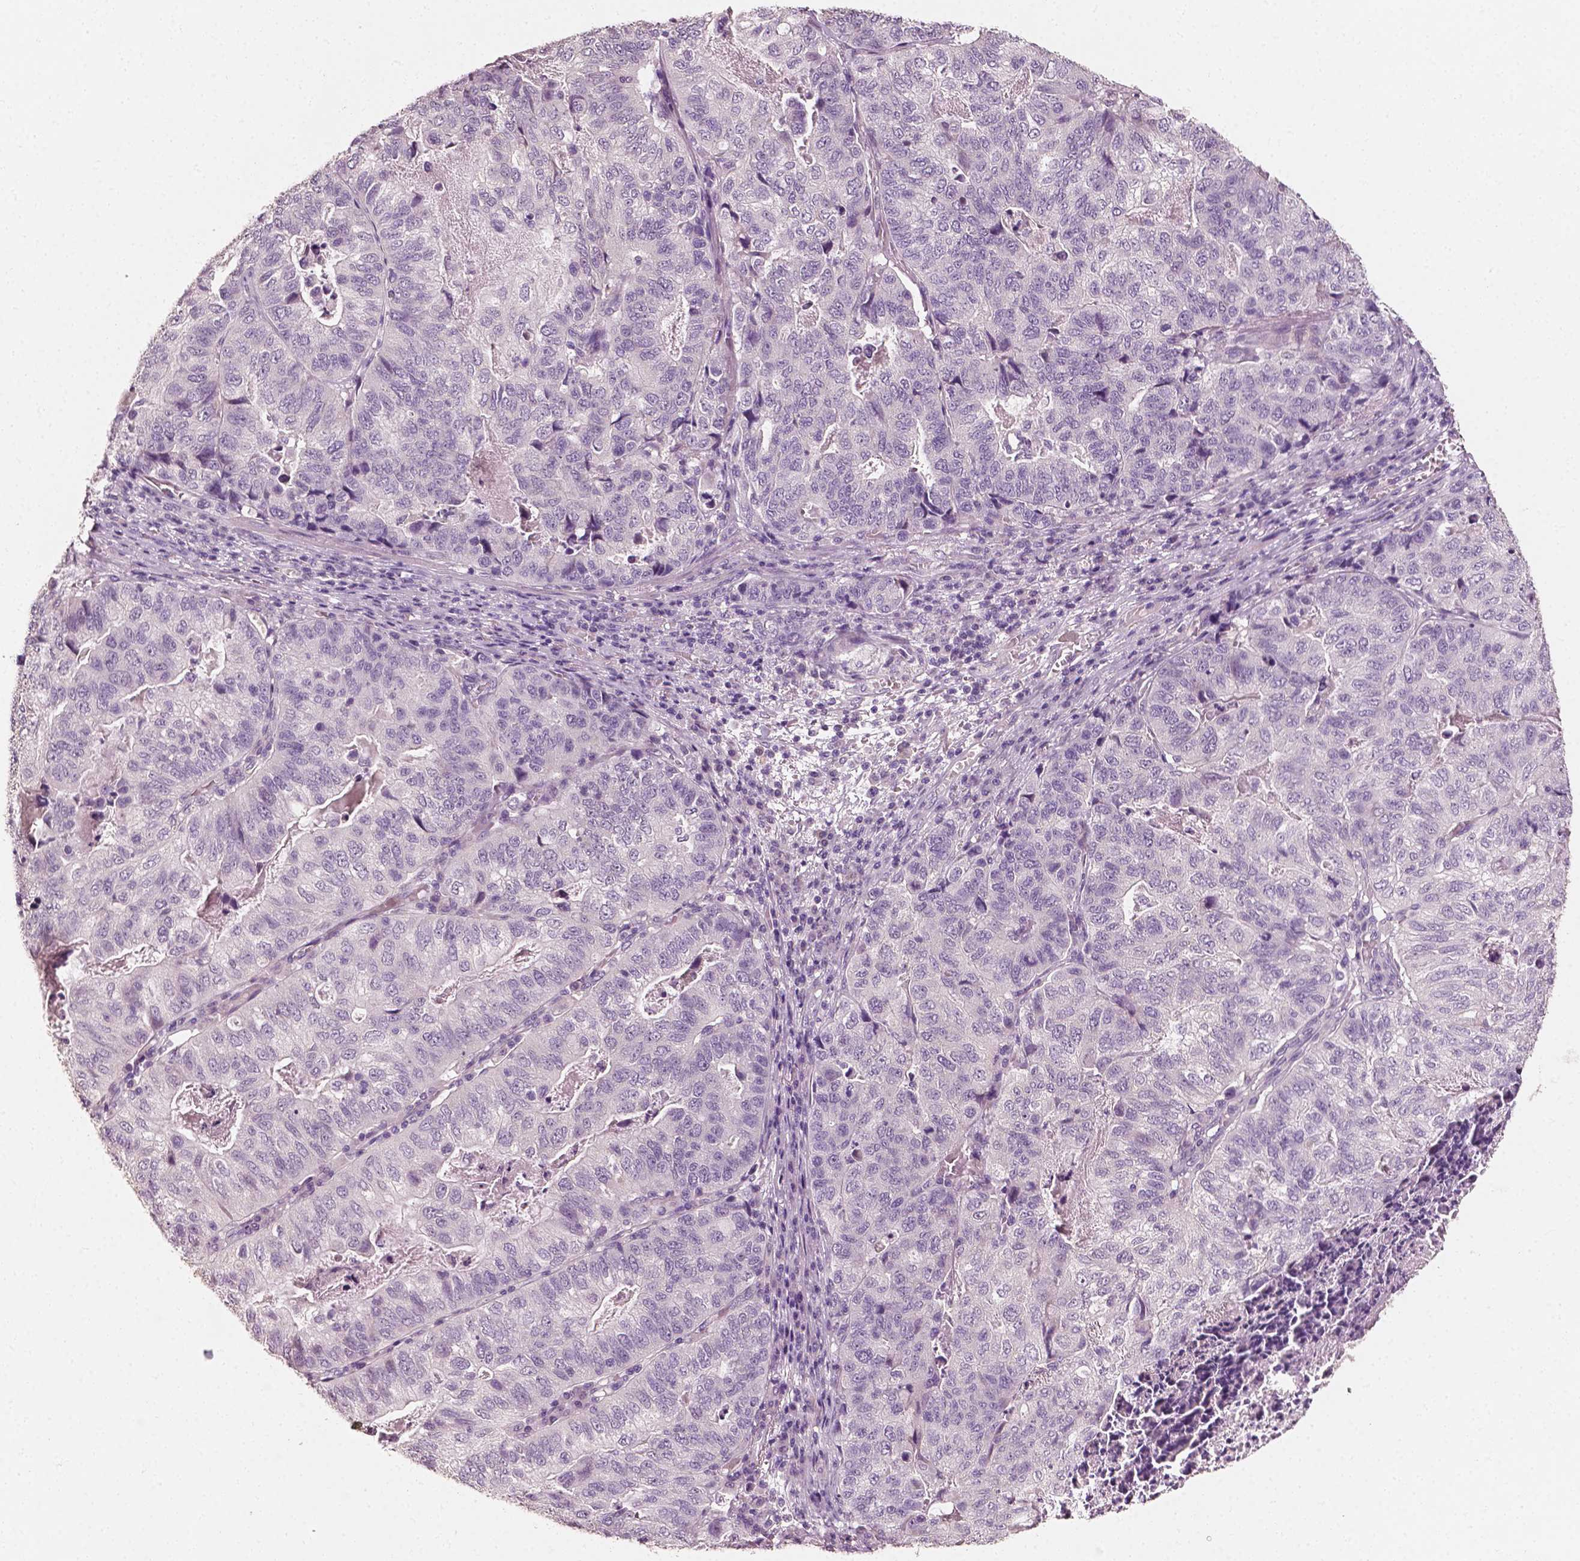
{"staining": {"intensity": "negative", "quantity": "none", "location": "none"}, "tissue": "stomach cancer", "cell_type": "Tumor cells", "image_type": "cancer", "snomed": [{"axis": "morphology", "description": "Adenocarcinoma, NOS"}, {"axis": "topography", "description": "Stomach, upper"}], "caption": "Immunohistochemistry micrograph of neoplastic tissue: human stomach adenocarcinoma stained with DAB reveals no significant protein staining in tumor cells.", "gene": "PLA2R1", "patient": {"sex": "female", "age": 67}}